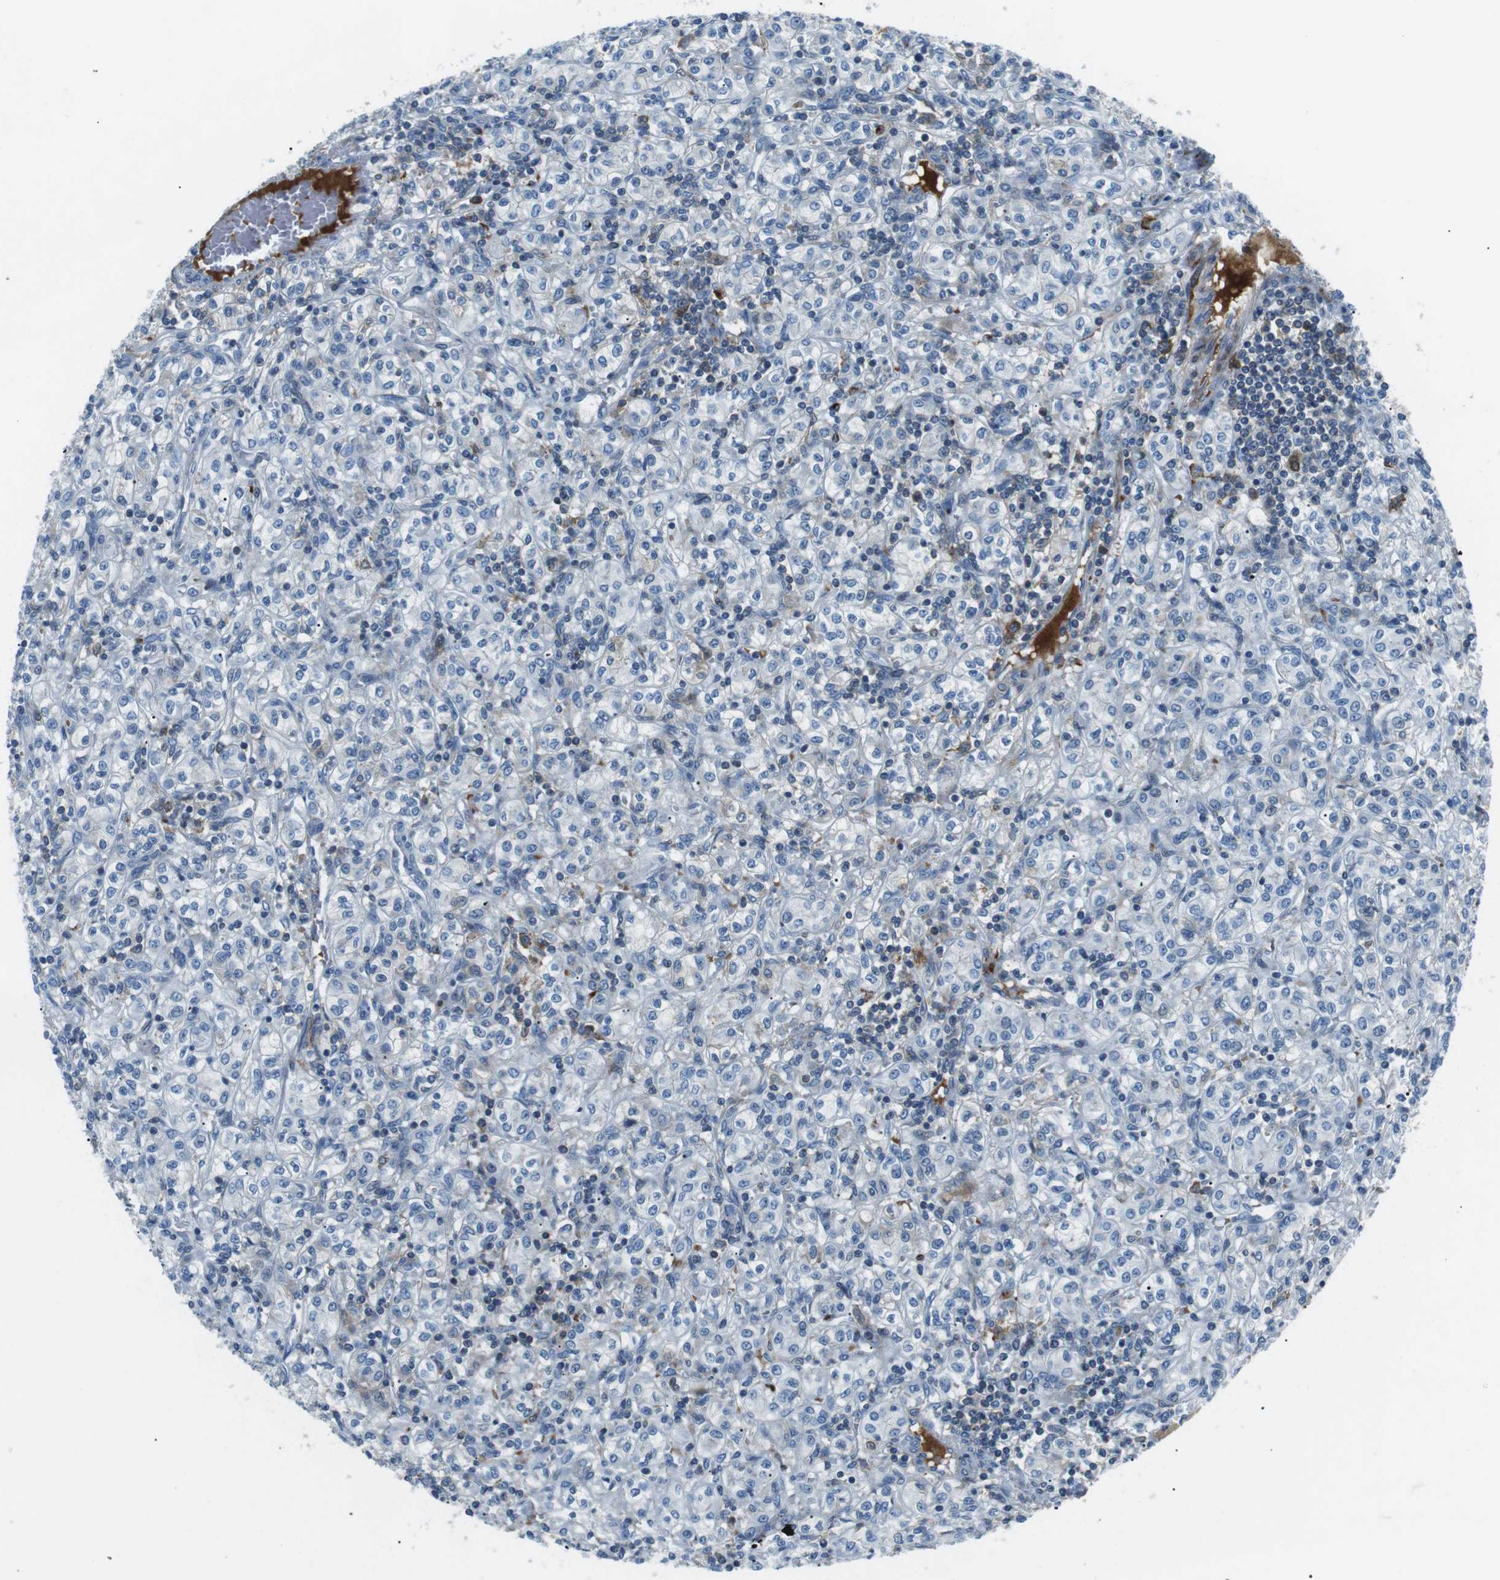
{"staining": {"intensity": "negative", "quantity": "none", "location": "none"}, "tissue": "renal cancer", "cell_type": "Tumor cells", "image_type": "cancer", "snomed": [{"axis": "morphology", "description": "Adenocarcinoma, NOS"}, {"axis": "topography", "description": "Kidney"}], "caption": "This is a micrograph of immunohistochemistry staining of renal cancer, which shows no staining in tumor cells. Brightfield microscopy of IHC stained with DAB (brown) and hematoxylin (blue), captured at high magnification.", "gene": "ARVCF", "patient": {"sex": "male", "age": 77}}